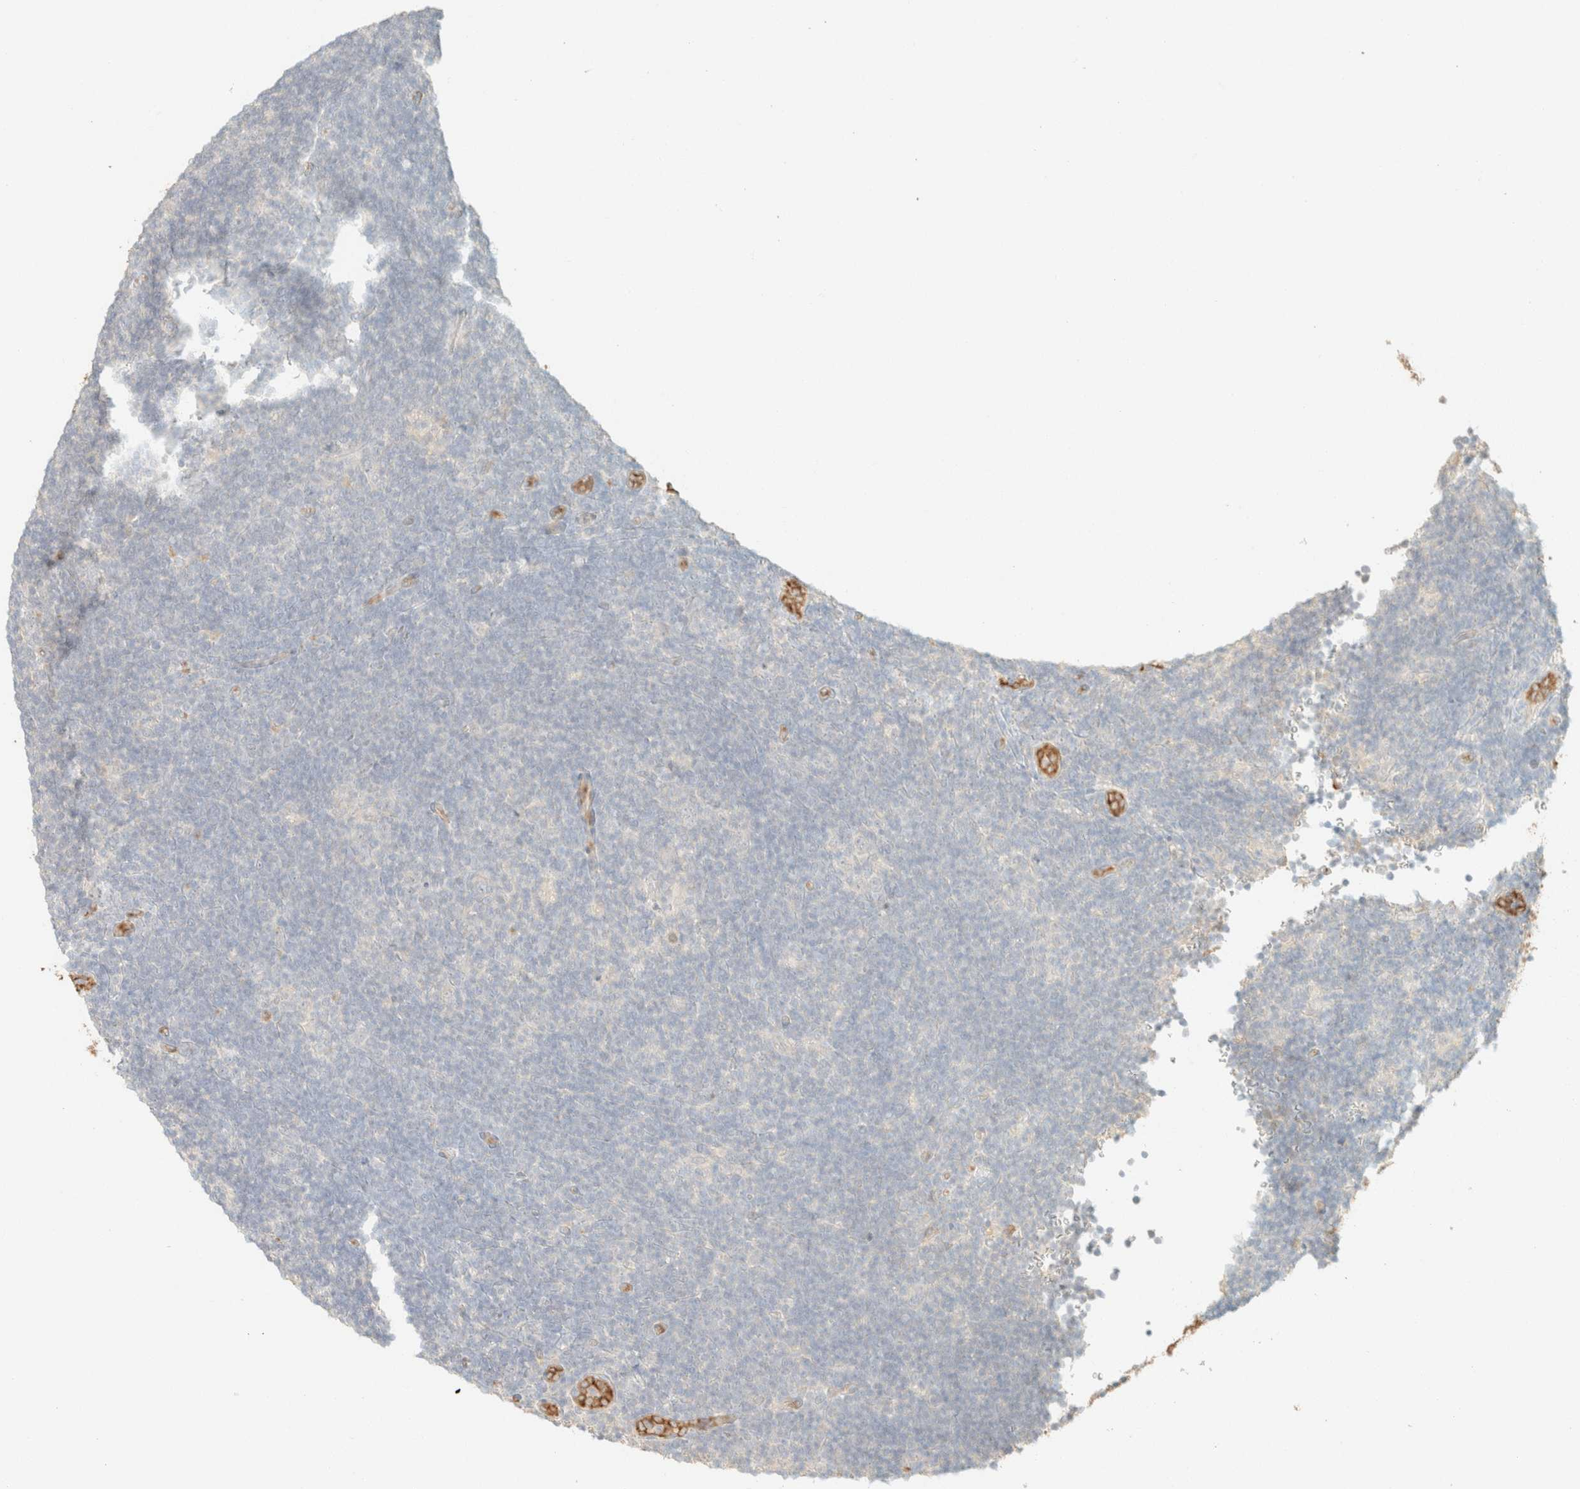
{"staining": {"intensity": "negative", "quantity": "none", "location": "none"}, "tissue": "lymphoma", "cell_type": "Tumor cells", "image_type": "cancer", "snomed": [{"axis": "morphology", "description": "Hodgkin's disease, NOS"}, {"axis": "topography", "description": "Lymph node"}], "caption": "Tumor cells show no significant positivity in lymphoma.", "gene": "SPARCL1", "patient": {"sex": "female", "age": 57}}